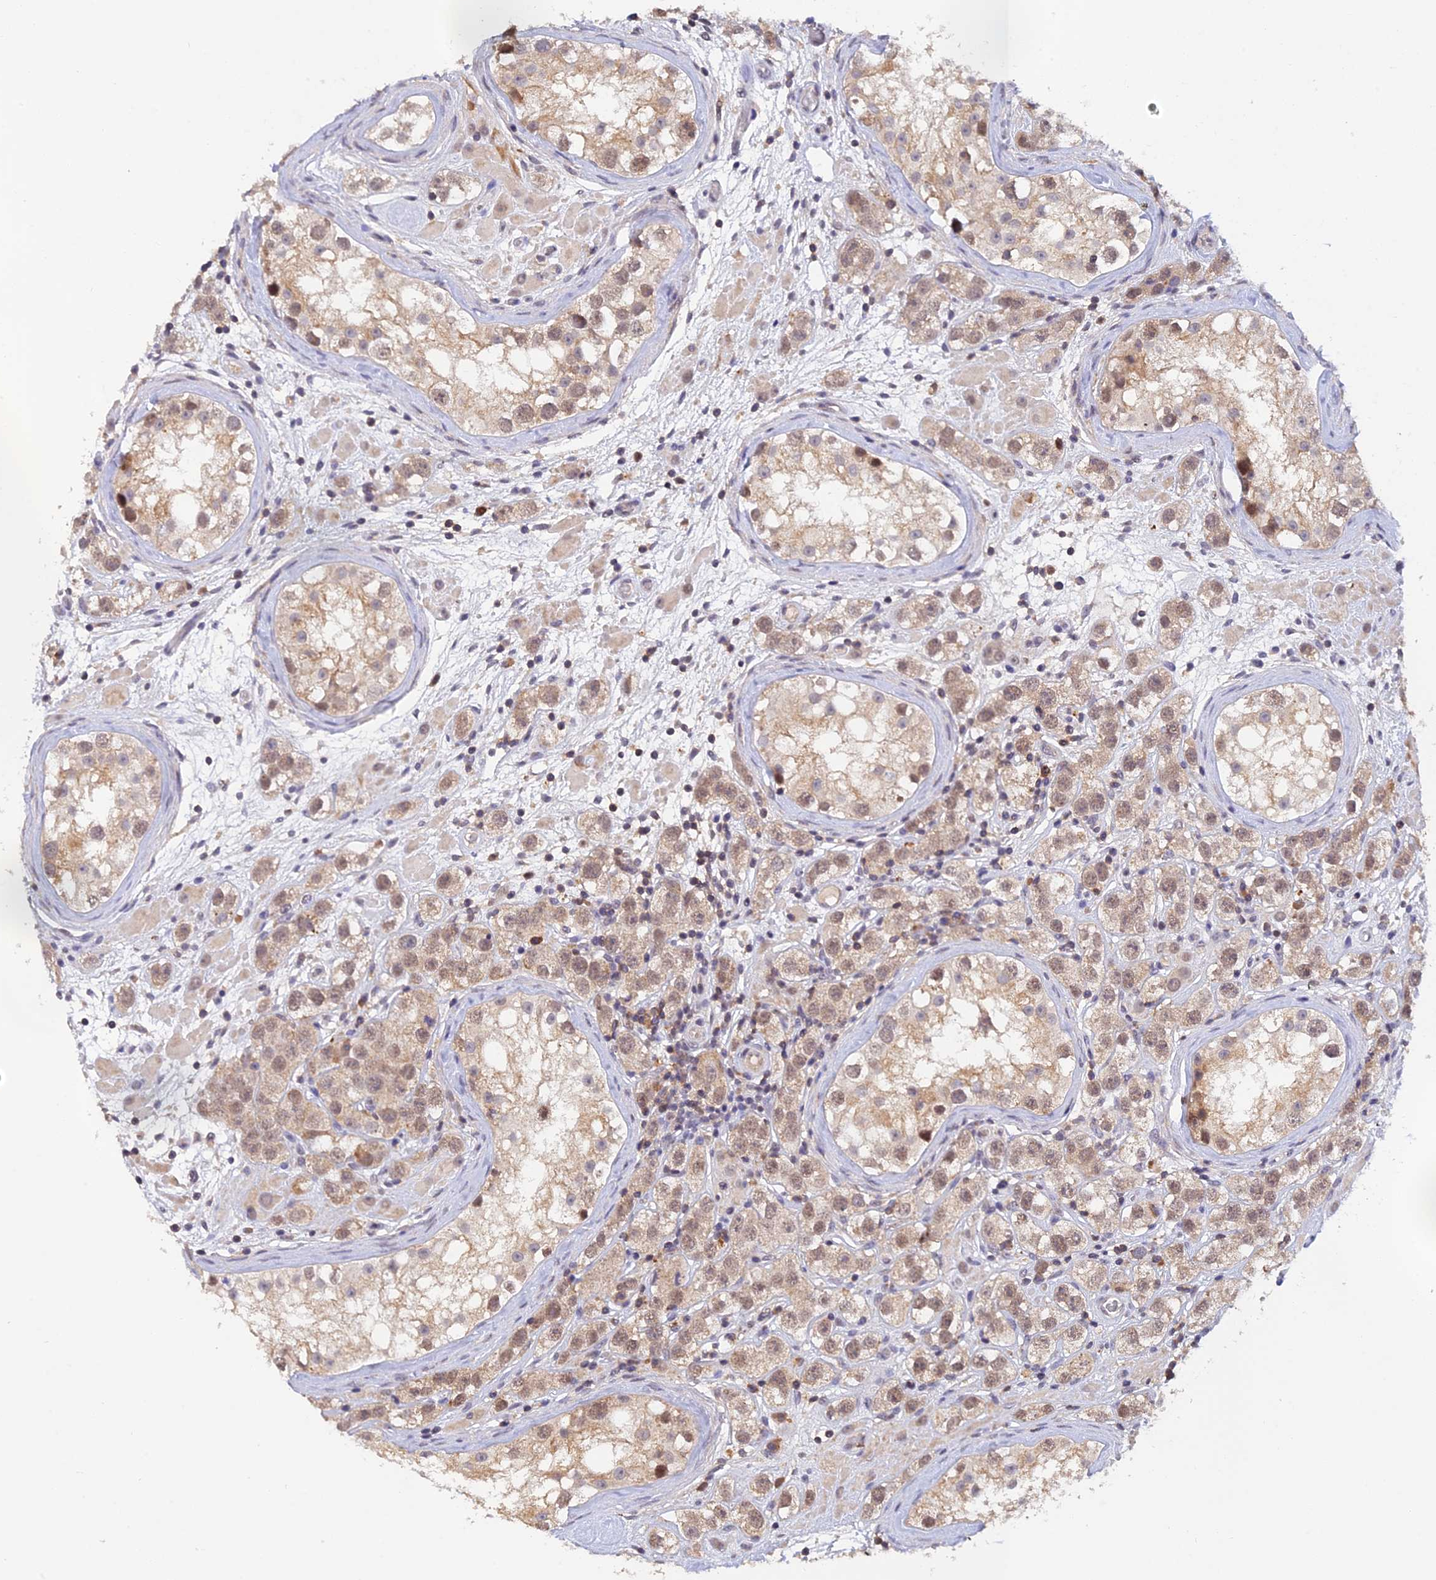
{"staining": {"intensity": "weak", "quantity": ">75%", "location": "cytoplasmic/membranous,nuclear"}, "tissue": "testis cancer", "cell_type": "Tumor cells", "image_type": "cancer", "snomed": [{"axis": "morphology", "description": "Seminoma, NOS"}, {"axis": "topography", "description": "Testis"}], "caption": "Tumor cells demonstrate low levels of weak cytoplasmic/membranous and nuclear staining in approximately >75% of cells in human testis cancer.", "gene": "PEX16", "patient": {"sex": "male", "age": 28}}